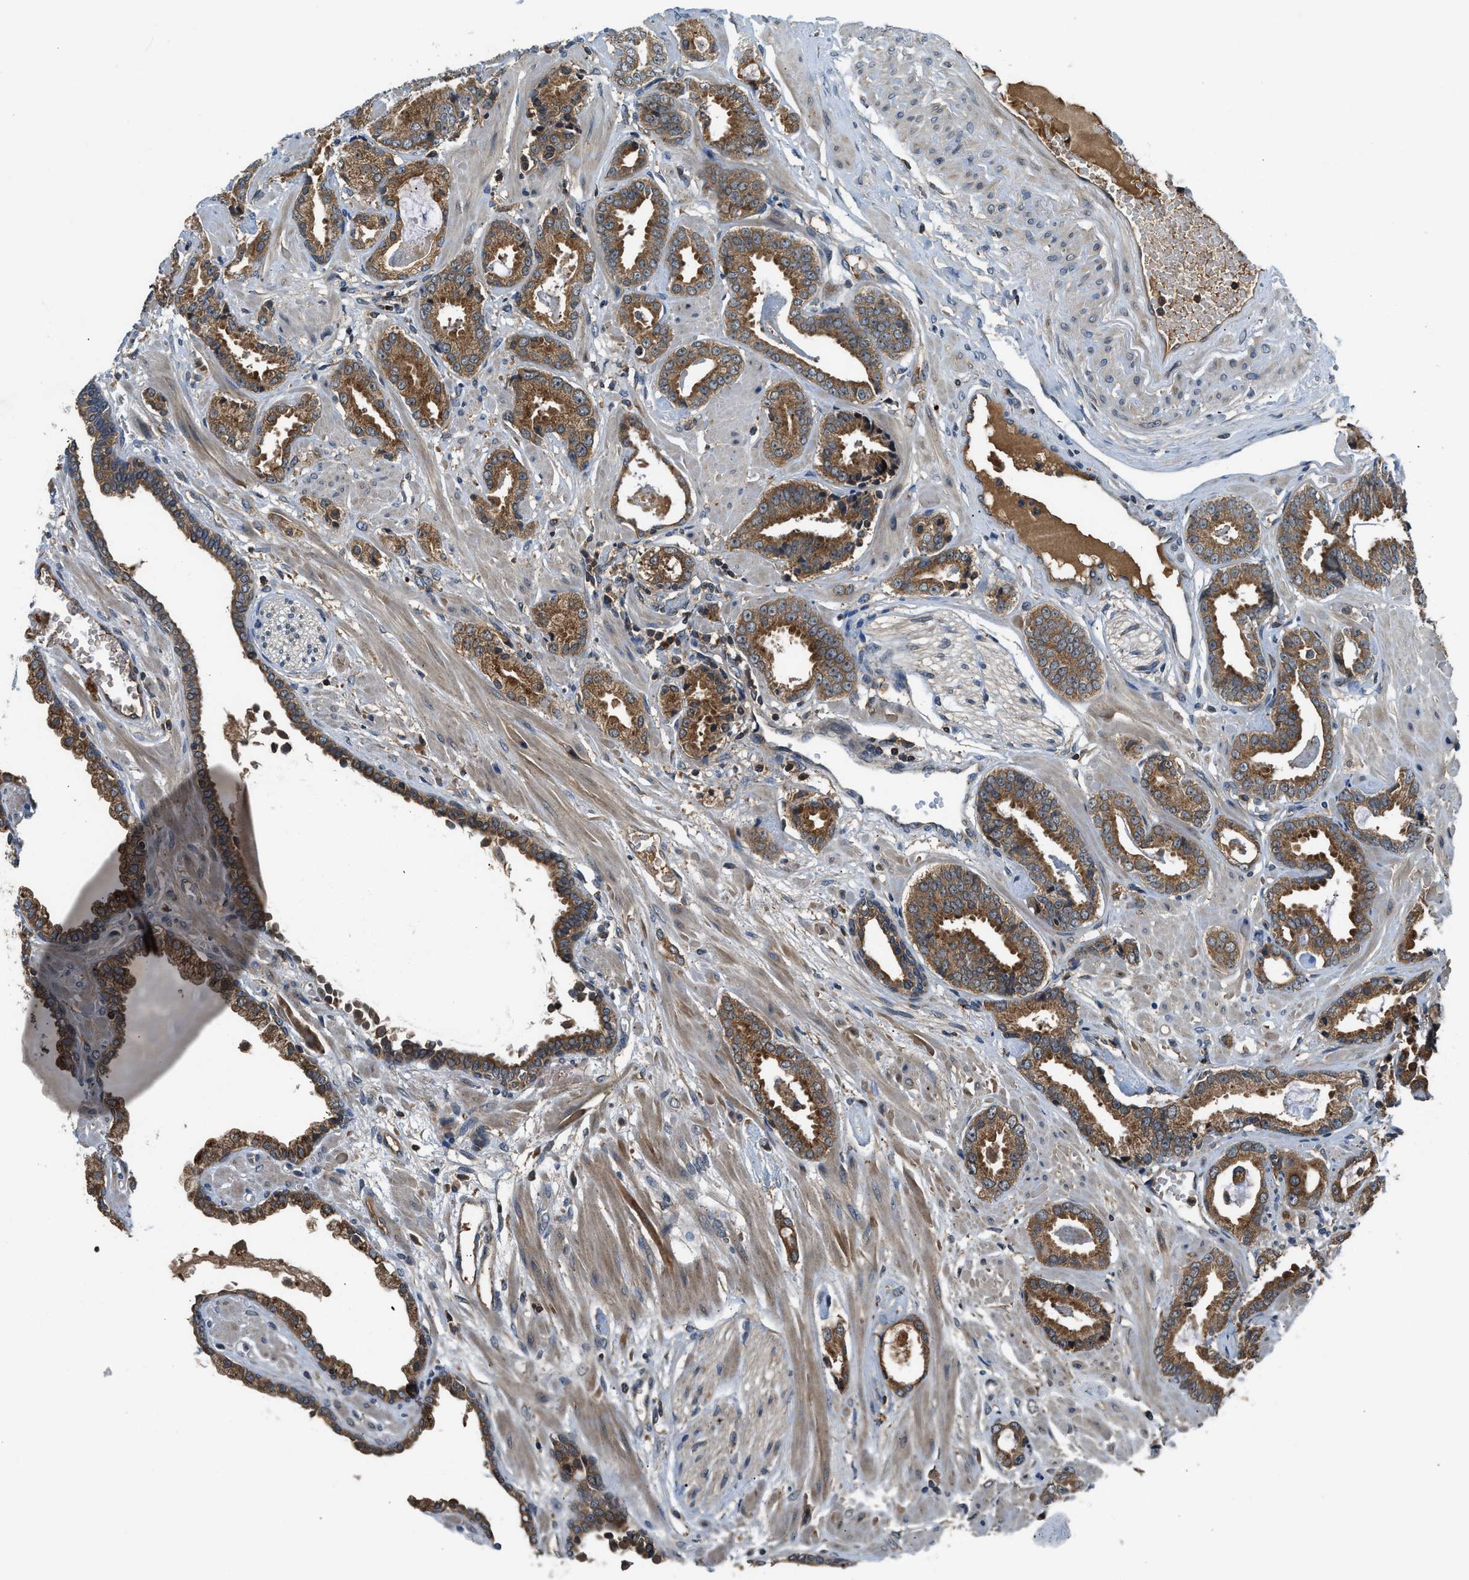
{"staining": {"intensity": "moderate", "quantity": ">75%", "location": "cytoplasmic/membranous"}, "tissue": "prostate cancer", "cell_type": "Tumor cells", "image_type": "cancer", "snomed": [{"axis": "morphology", "description": "Adenocarcinoma, Low grade"}, {"axis": "topography", "description": "Prostate"}], "caption": "The histopathology image exhibits staining of prostate cancer (adenocarcinoma (low-grade)), revealing moderate cytoplasmic/membranous protein staining (brown color) within tumor cells.", "gene": "PAFAH2", "patient": {"sex": "male", "age": 65}}